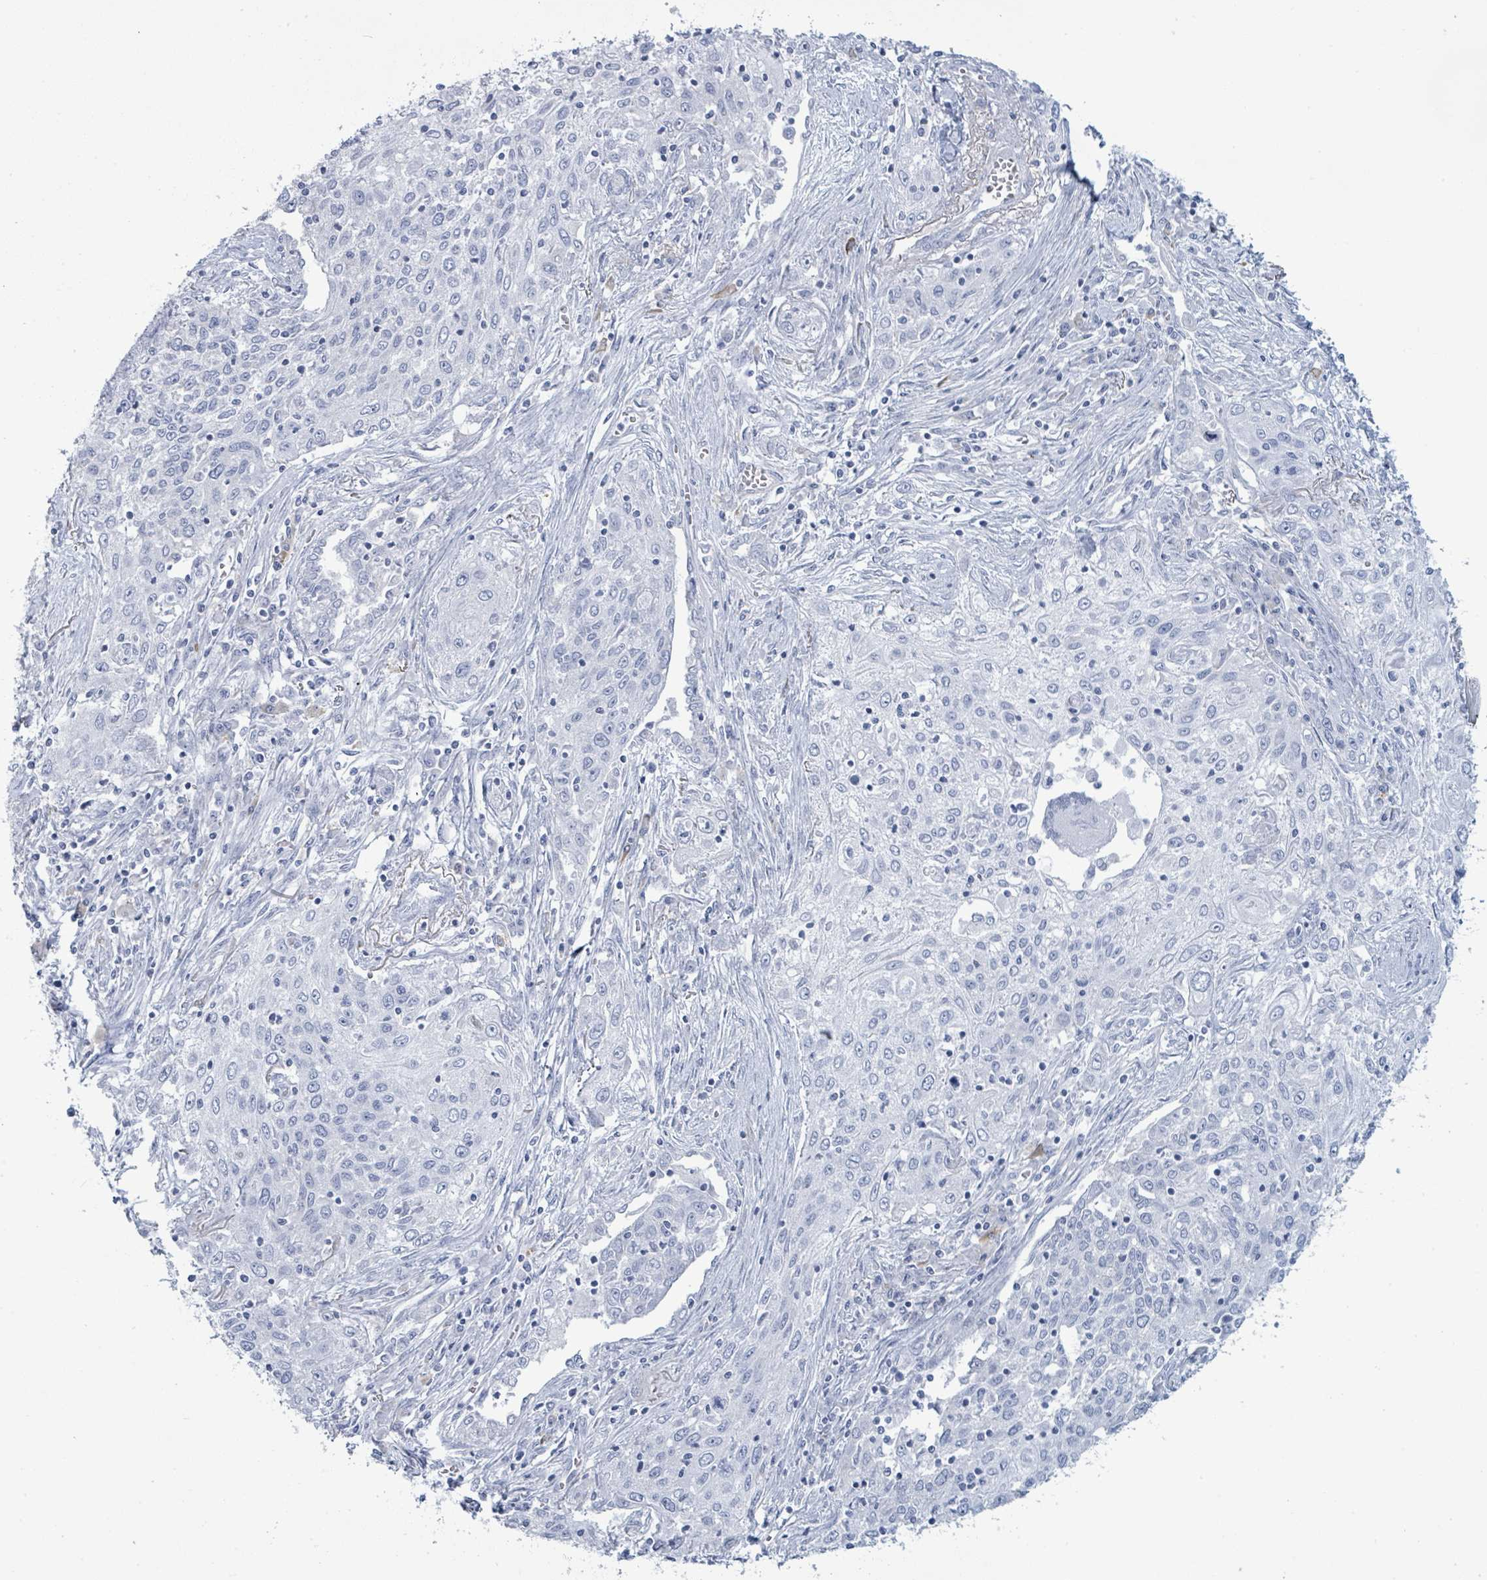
{"staining": {"intensity": "negative", "quantity": "none", "location": "none"}, "tissue": "lung cancer", "cell_type": "Tumor cells", "image_type": "cancer", "snomed": [{"axis": "morphology", "description": "Squamous cell carcinoma, NOS"}, {"axis": "topography", "description": "Lung"}], "caption": "Lung cancer was stained to show a protein in brown. There is no significant positivity in tumor cells.", "gene": "PGA3", "patient": {"sex": "female", "age": 69}}